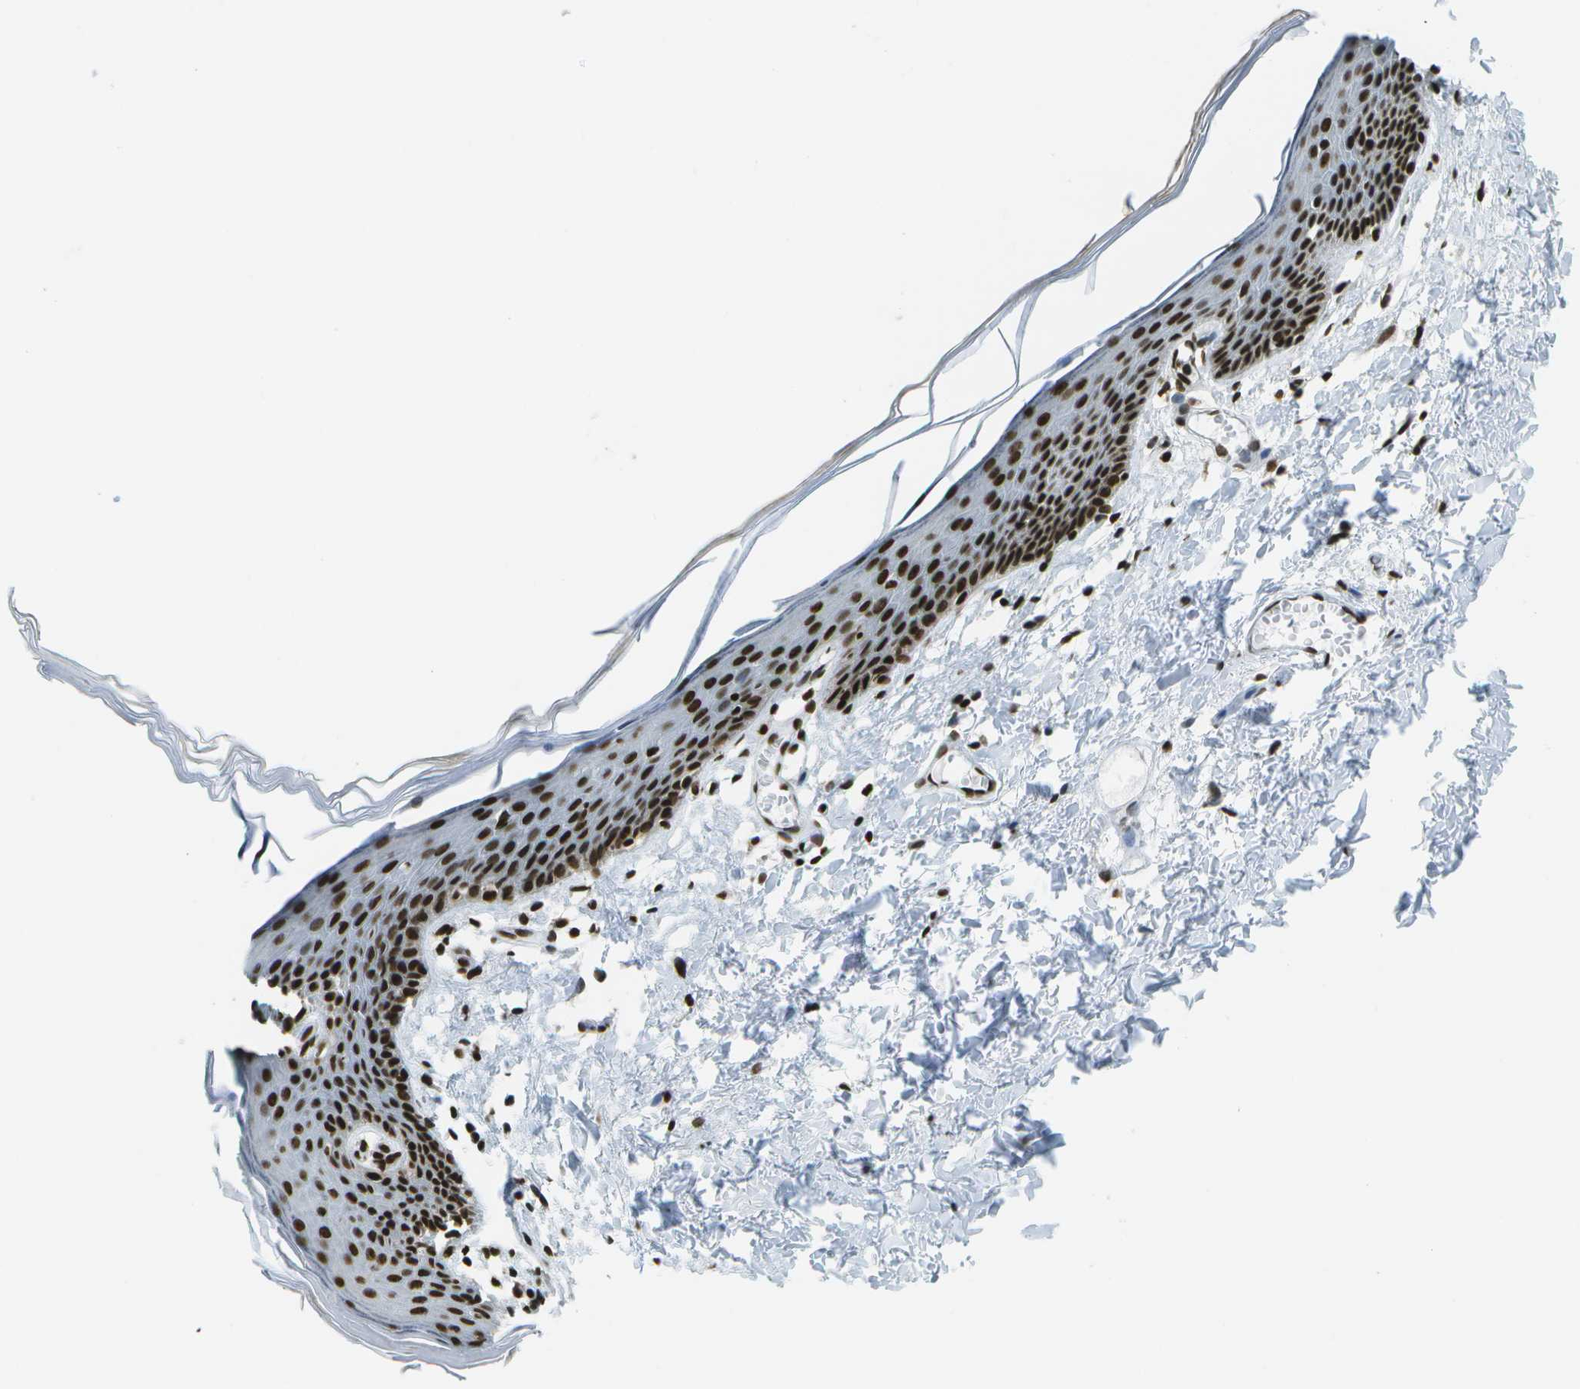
{"staining": {"intensity": "strong", "quantity": ">75%", "location": "nuclear"}, "tissue": "skin", "cell_type": "Epidermal cells", "image_type": "normal", "snomed": [{"axis": "morphology", "description": "Normal tissue, NOS"}, {"axis": "topography", "description": "Vulva"}], "caption": "Unremarkable skin was stained to show a protein in brown. There is high levels of strong nuclear positivity in about >75% of epidermal cells.", "gene": "GLYR1", "patient": {"sex": "female", "age": 54}}